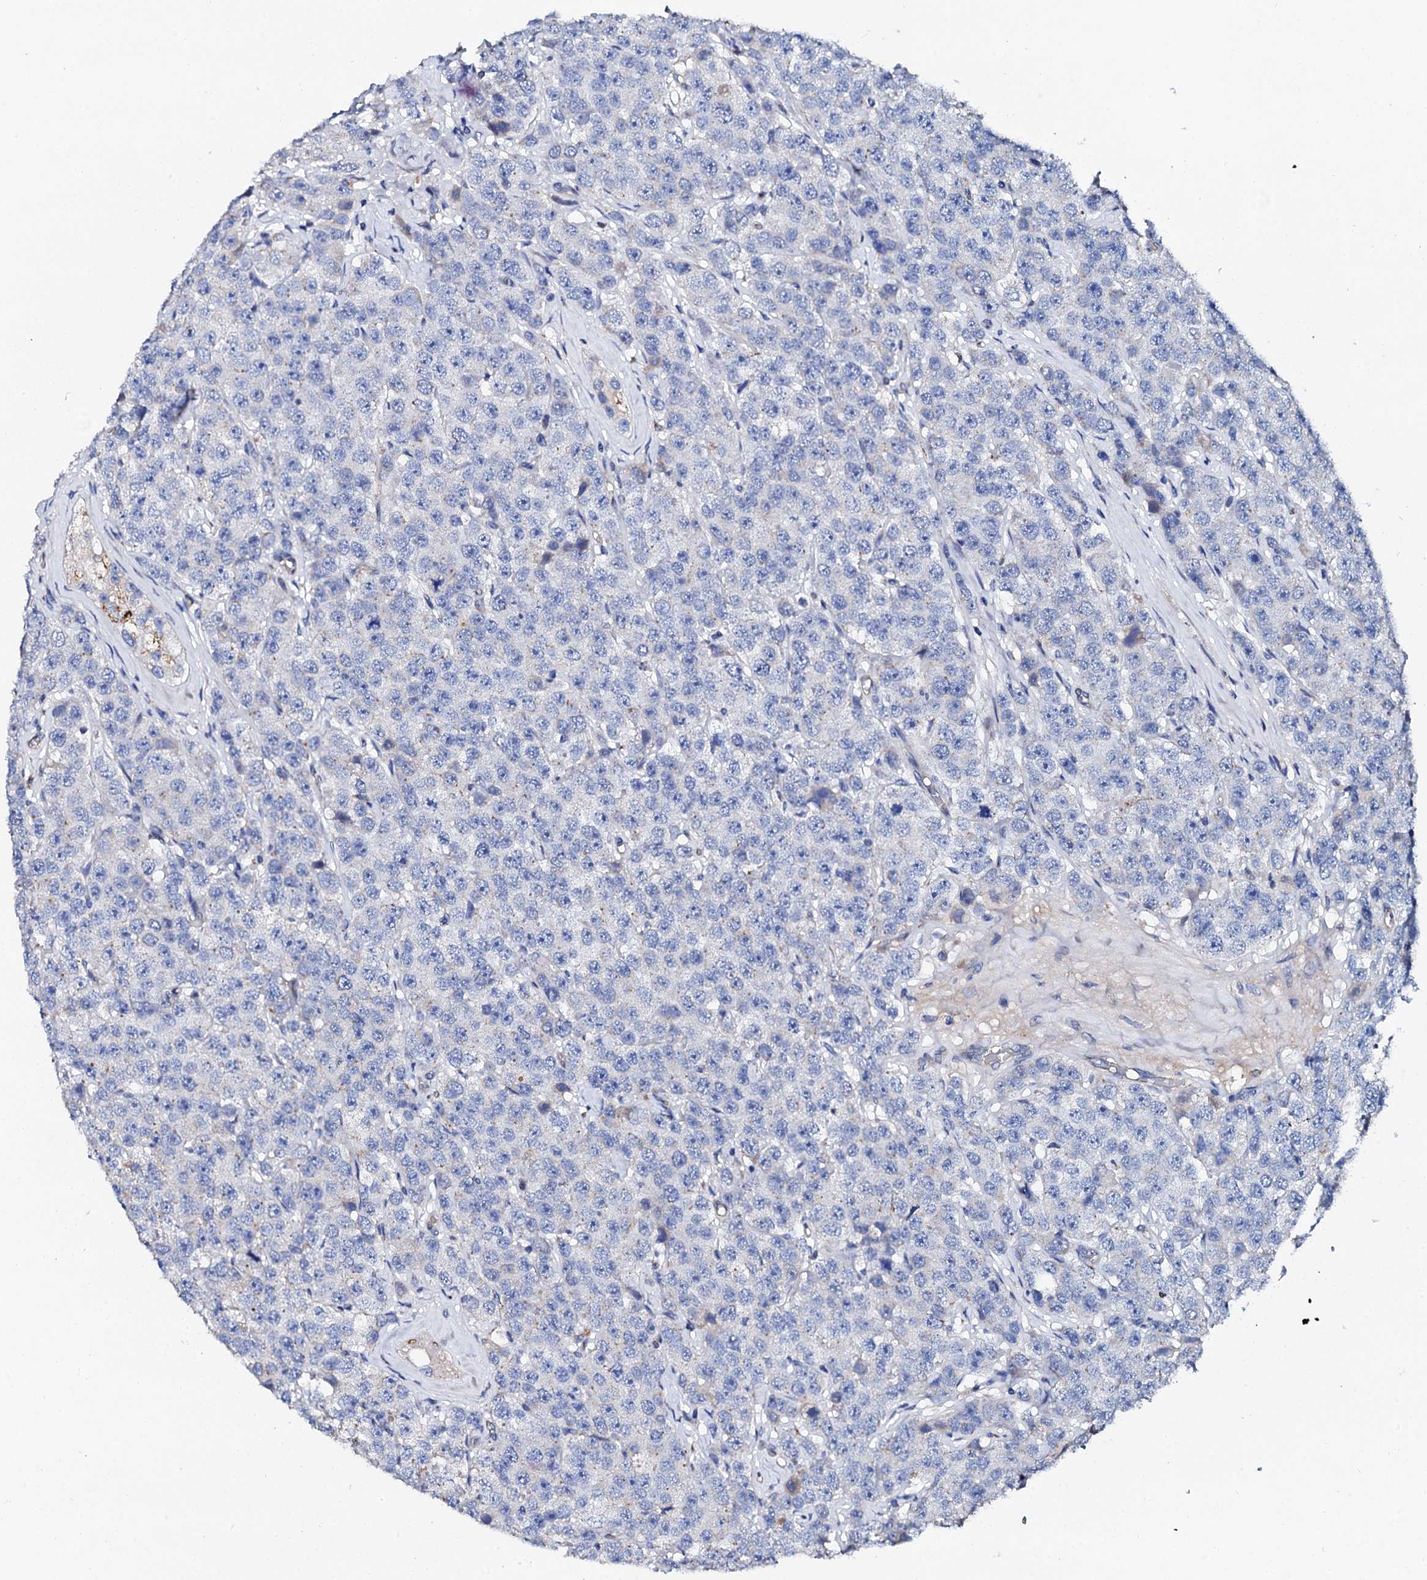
{"staining": {"intensity": "negative", "quantity": "none", "location": "none"}, "tissue": "testis cancer", "cell_type": "Tumor cells", "image_type": "cancer", "snomed": [{"axis": "morphology", "description": "Seminoma, NOS"}, {"axis": "topography", "description": "Testis"}], "caption": "Seminoma (testis) was stained to show a protein in brown. There is no significant expression in tumor cells.", "gene": "KLHL32", "patient": {"sex": "male", "age": 28}}